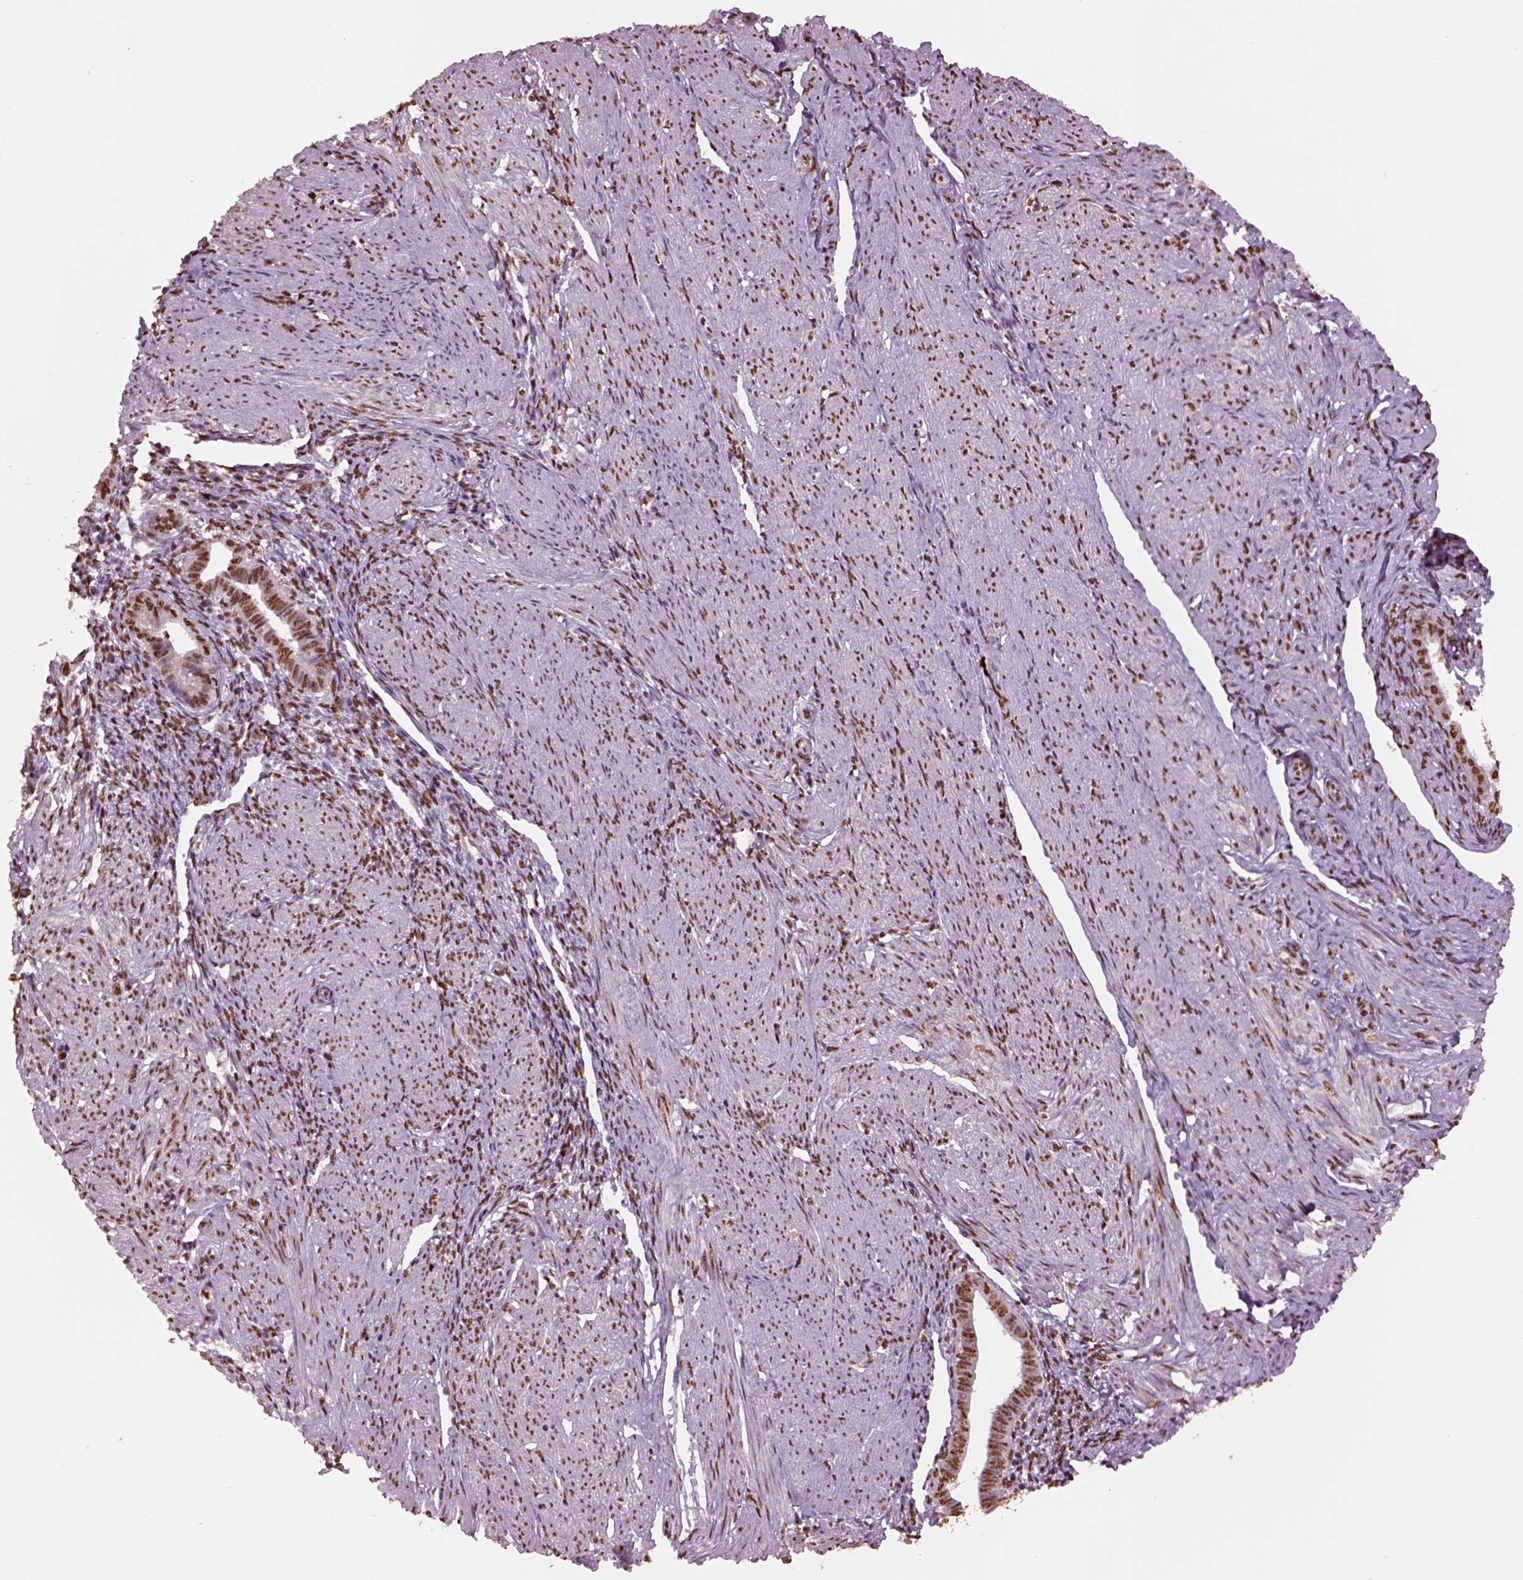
{"staining": {"intensity": "strong", "quantity": ">75%", "location": "nuclear"}, "tissue": "endometrium", "cell_type": "Cells in endometrial stroma", "image_type": "normal", "snomed": [{"axis": "morphology", "description": "Normal tissue, NOS"}, {"axis": "topography", "description": "Endometrium"}], "caption": "Unremarkable endometrium displays strong nuclear positivity in about >75% of cells in endometrial stroma Nuclei are stained in blue..", "gene": "DDX3X", "patient": {"sex": "female", "age": 37}}